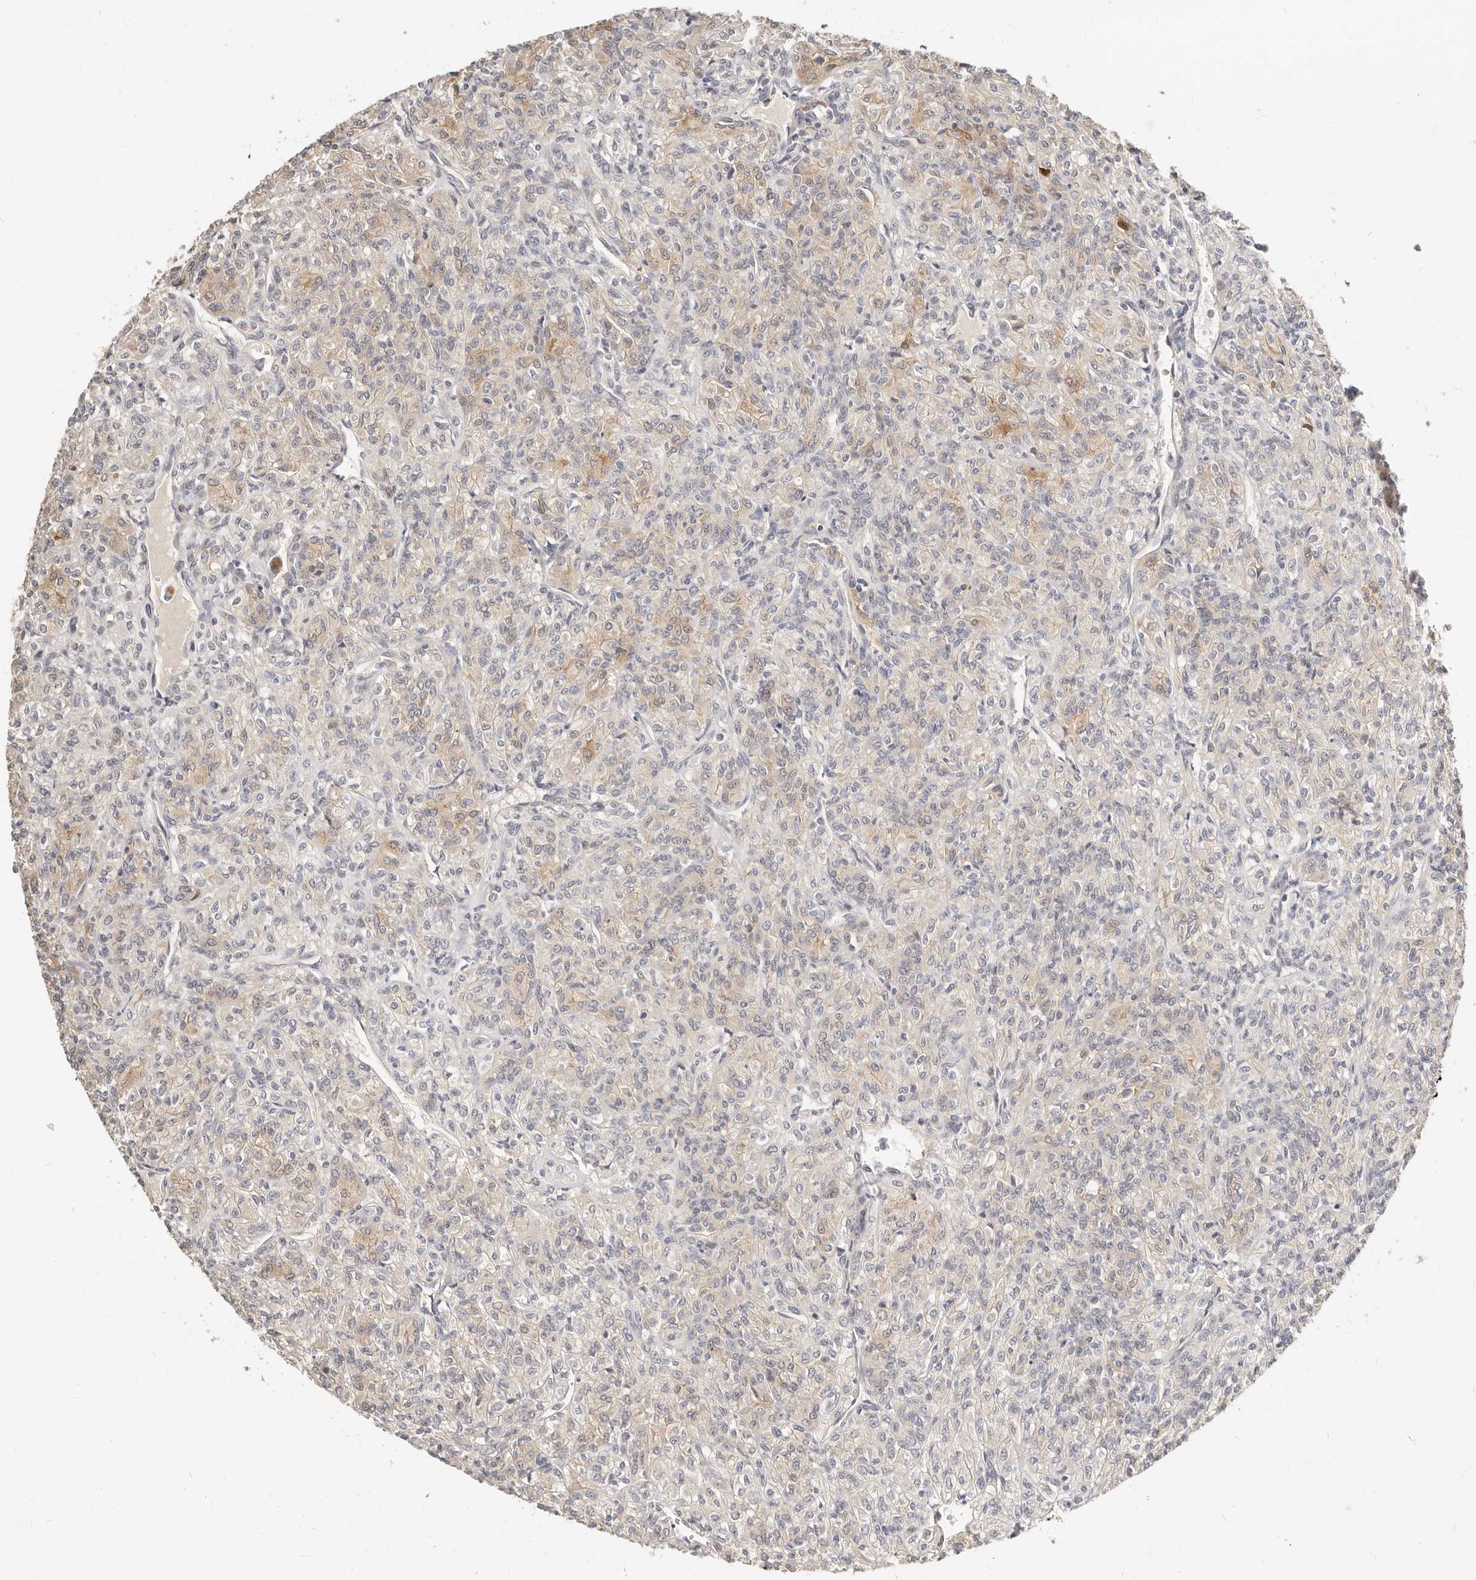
{"staining": {"intensity": "weak", "quantity": "<25%", "location": "cytoplasmic/membranous"}, "tissue": "renal cancer", "cell_type": "Tumor cells", "image_type": "cancer", "snomed": [{"axis": "morphology", "description": "Adenocarcinoma, NOS"}, {"axis": "topography", "description": "Kidney"}], "caption": "This is an immunohistochemistry micrograph of adenocarcinoma (renal). There is no staining in tumor cells.", "gene": "ZRANB1", "patient": {"sex": "male", "age": 77}}